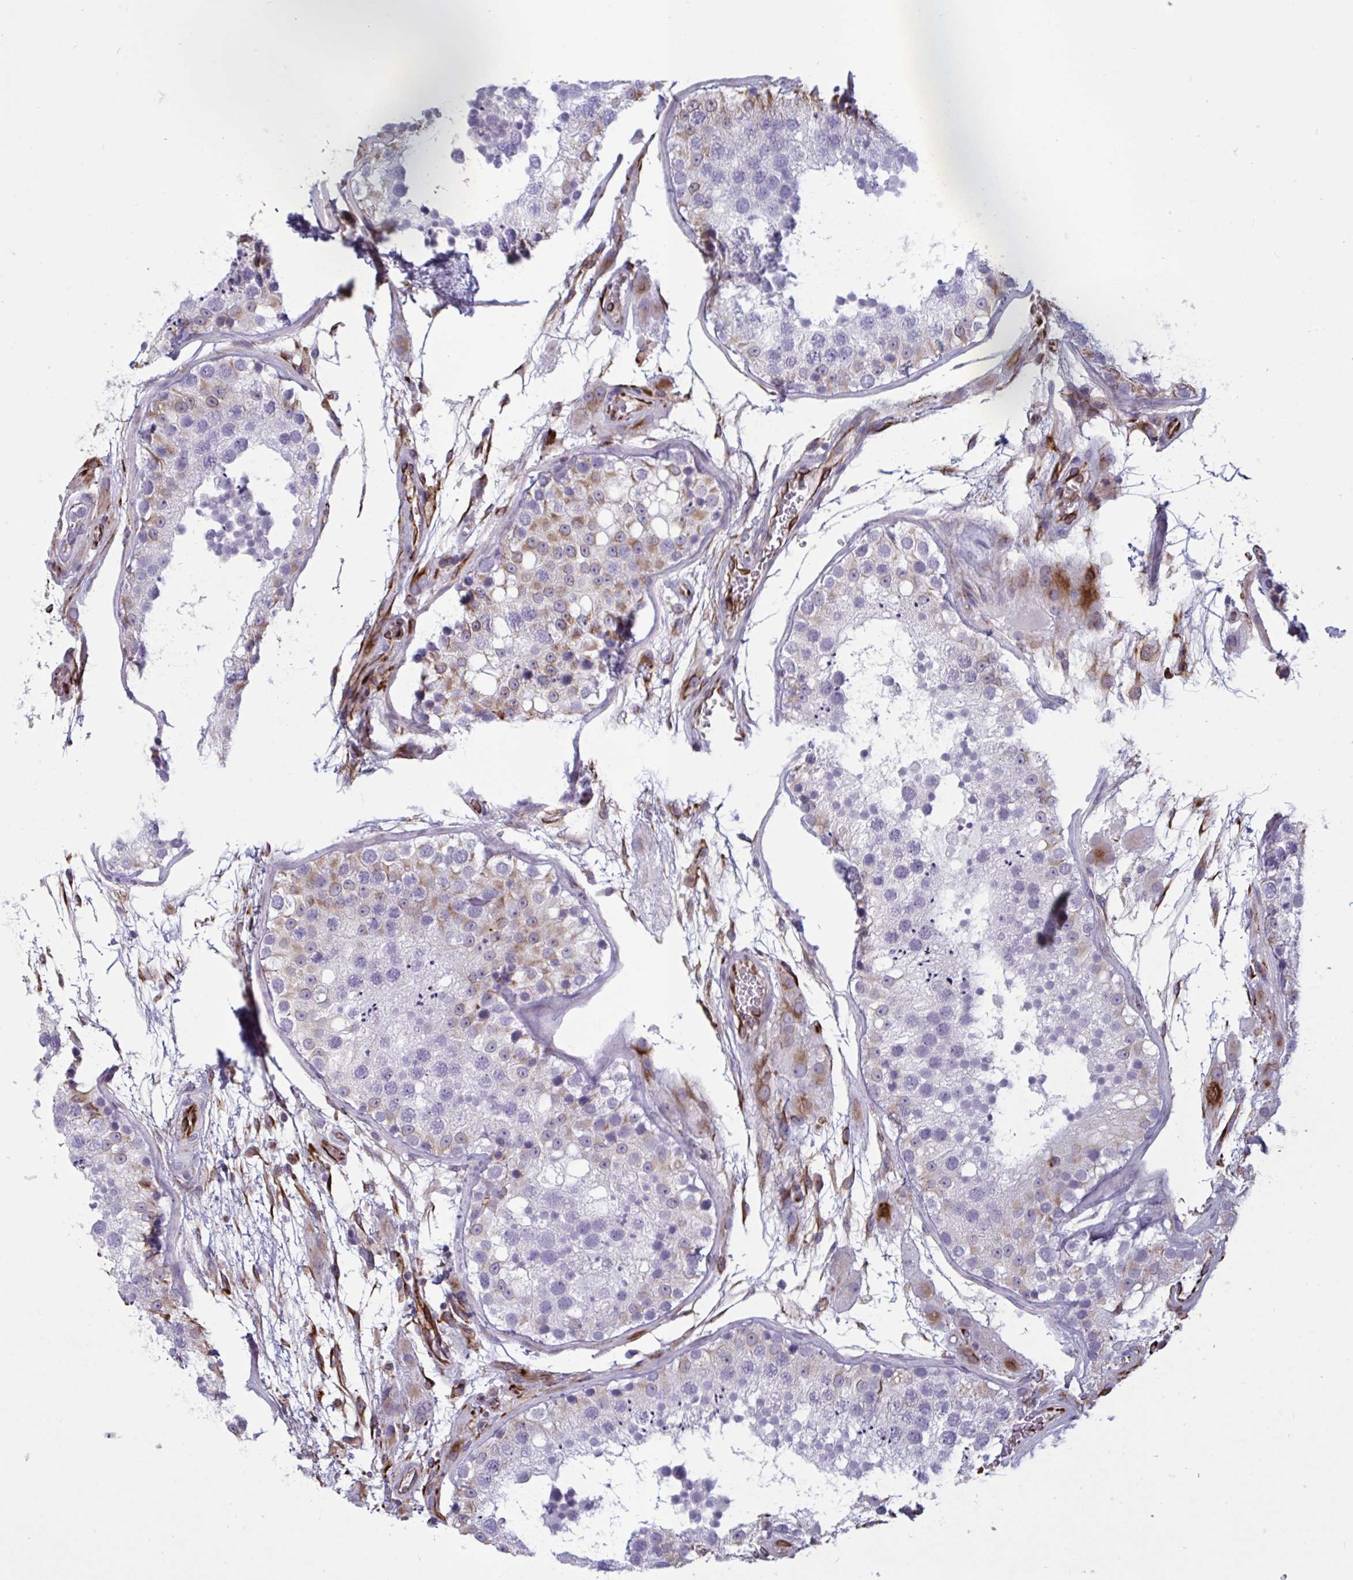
{"staining": {"intensity": "moderate", "quantity": "<25%", "location": "cytoplasmic/membranous"}, "tissue": "testis", "cell_type": "Cells in seminiferous ducts", "image_type": "normal", "snomed": [{"axis": "morphology", "description": "Normal tissue, NOS"}, {"axis": "topography", "description": "Testis"}], "caption": "The micrograph demonstrates staining of unremarkable testis, revealing moderate cytoplasmic/membranous protein expression (brown color) within cells in seminiferous ducts.", "gene": "OR1L3", "patient": {"sex": "male", "age": 26}}